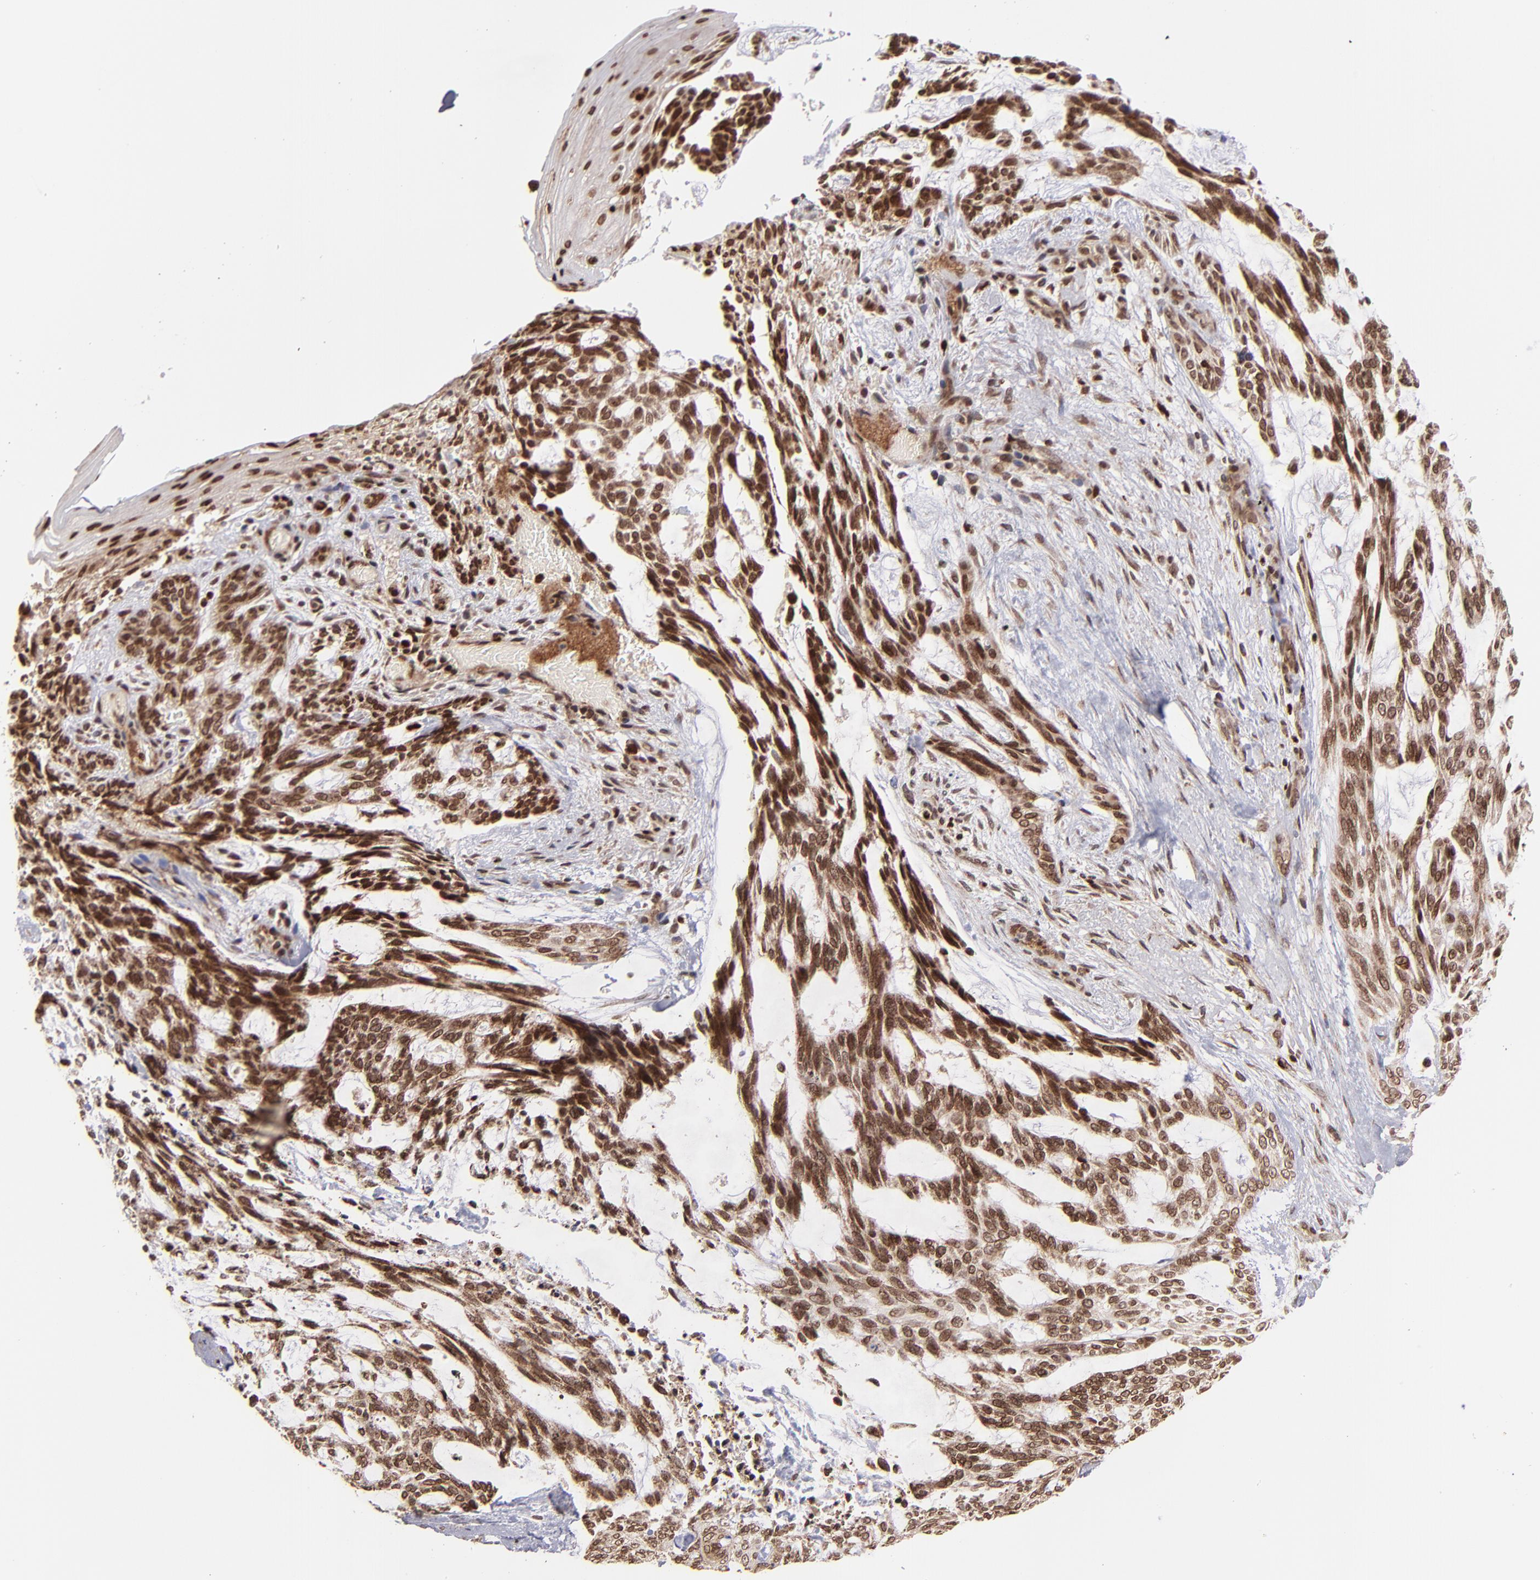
{"staining": {"intensity": "moderate", "quantity": ">75%", "location": "cytoplasmic/membranous,nuclear"}, "tissue": "skin cancer", "cell_type": "Tumor cells", "image_type": "cancer", "snomed": [{"axis": "morphology", "description": "Normal tissue, NOS"}, {"axis": "morphology", "description": "Basal cell carcinoma"}, {"axis": "topography", "description": "Skin"}], "caption": "Tumor cells reveal medium levels of moderate cytoplasmic/membranous and nuclear staining in about >75% of cells in skin cancer.", "gene": "TOP1MT", "patient": {"sex": "female", "age": 71}}